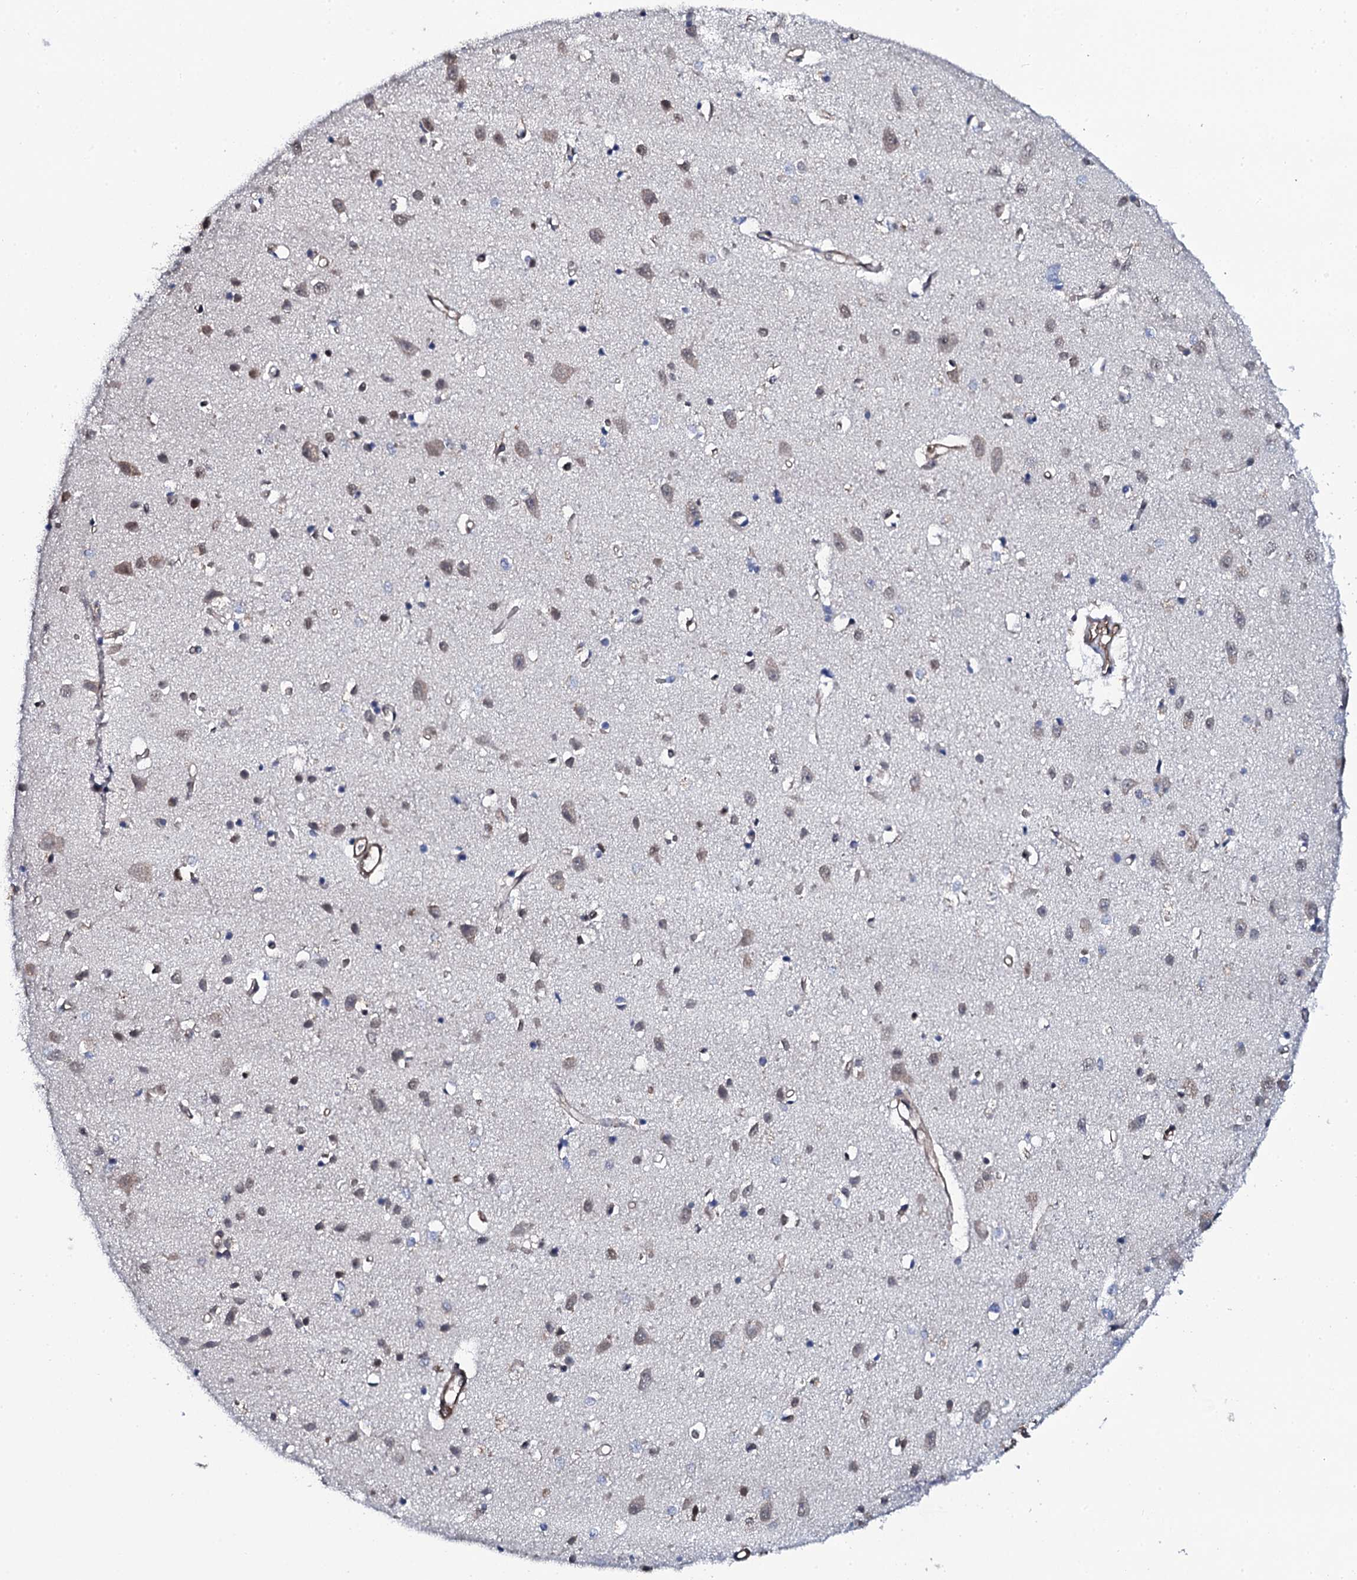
{"staining": {"intensity": "moderate", "quantity": ">75%", "location": "cytoplasmic/membranous,nuclear"}, "tissue": "cerebral cortex", "cell_type": "Endothelial cells", "image_type": "normal", "snomed": [{"axis": "morphology", "description": "Normal tissue, NOS"}, {"axis": "topography", "description": "Cerebral cortex"}], "caption": "Immunohistochemistry (IHC) (DAB) staining of unremarkable human cerebral cortex demonstrates moderate cytoplasmic/membranous,nuclear protein staining in about >75% of endothelial cells.", "gene": "CWC15", "patient": {"sex": "female", "age": 64}}